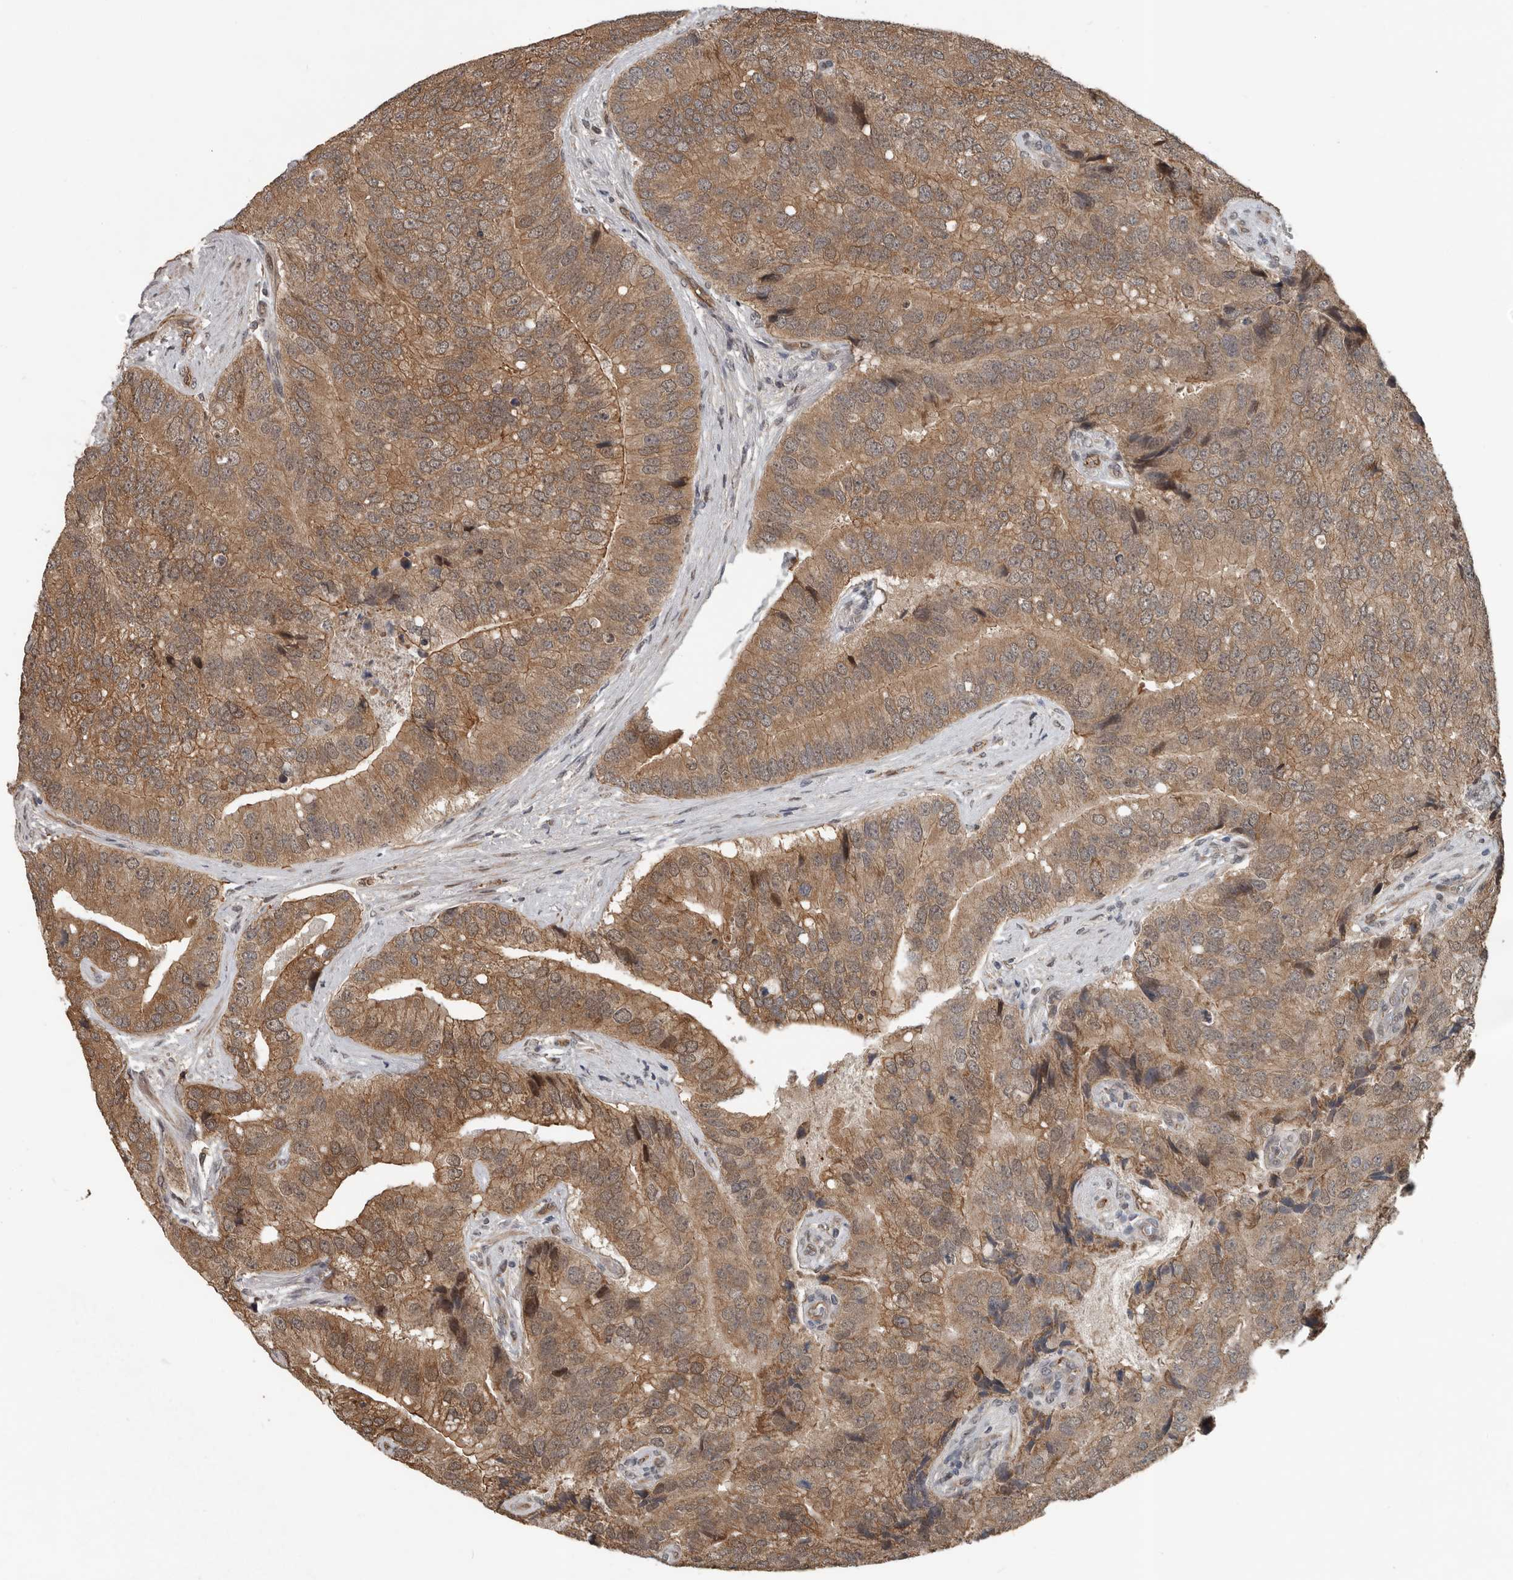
{"staining": {"intensity": "moderate", "quantity": ">75%", "location": "cytoplasmic/membranous,nuclear"}, "tissue": "prostate cancer", "cell_type": "Tumor cells", "image_type": "cancer", "snomed": [{"axis": "morphology", "description": "Adenocarcinoma, High grade"}, {"axis": "topography", "description": "Prostate"}], "caption": "Brown immunohistochemical staining in human prostate cancer (high-grade adenocarcinoma) demonstrates moderate cytoplasmic/membranous and nuclear expression in approximately >75% of tumor cells.", "gene": "YOD1", "patient": {"sex": "male", "age": 70}}